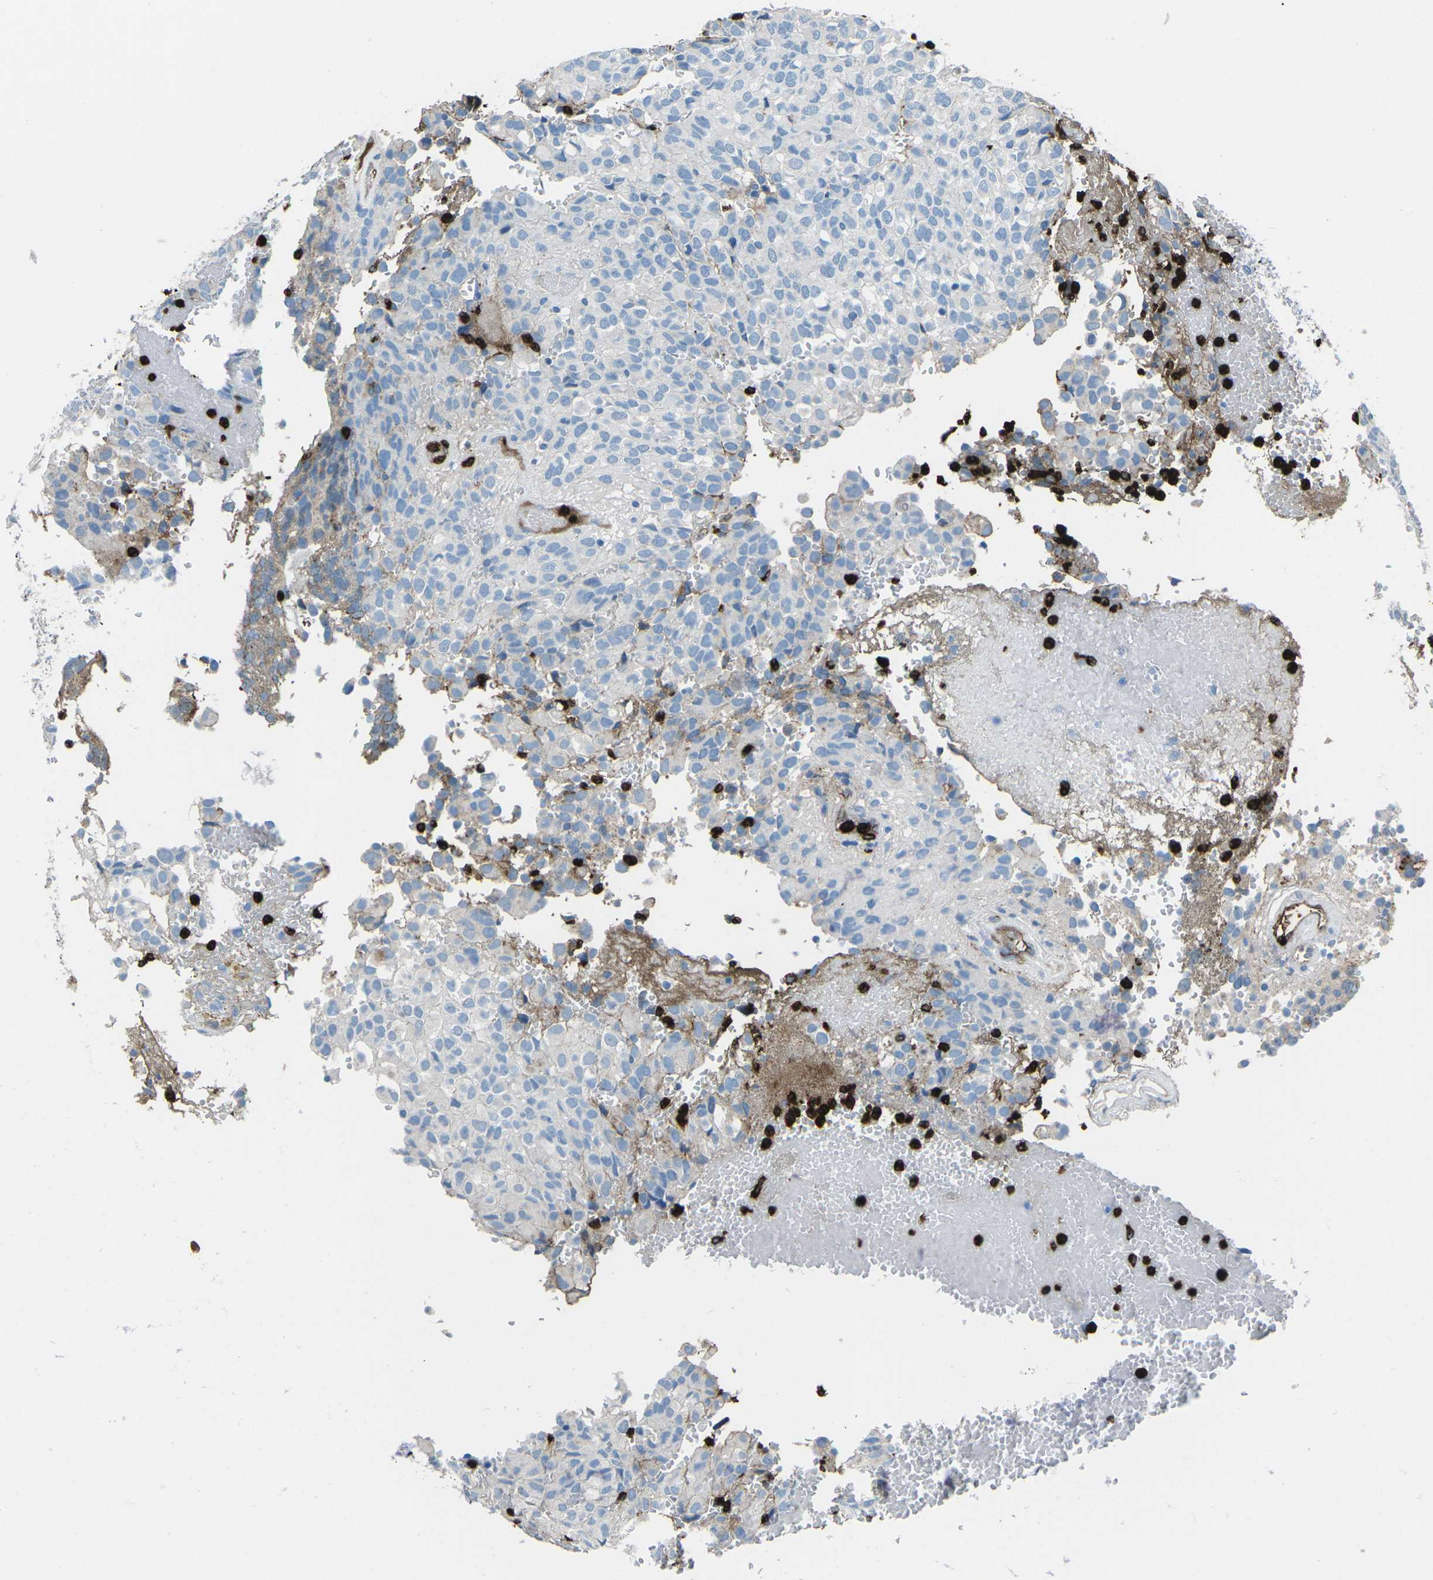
{"staining": {"intensity": "negative", "quantity": "none", "location": "none"}, "tissue": "glioma", "cell_type": "Tumor cells", "image_type": "cancer", "snomed": [{"axis": "morphology", "description": "Glioma, malignant, High grade"}, {"axis": "topography", "description": "Brain"}], "caption": "Micrograph shows no significant protein staining in tumor cells of glioma.", "gene": "FCN1", "patient": {"sex": "male", "age": 32}}